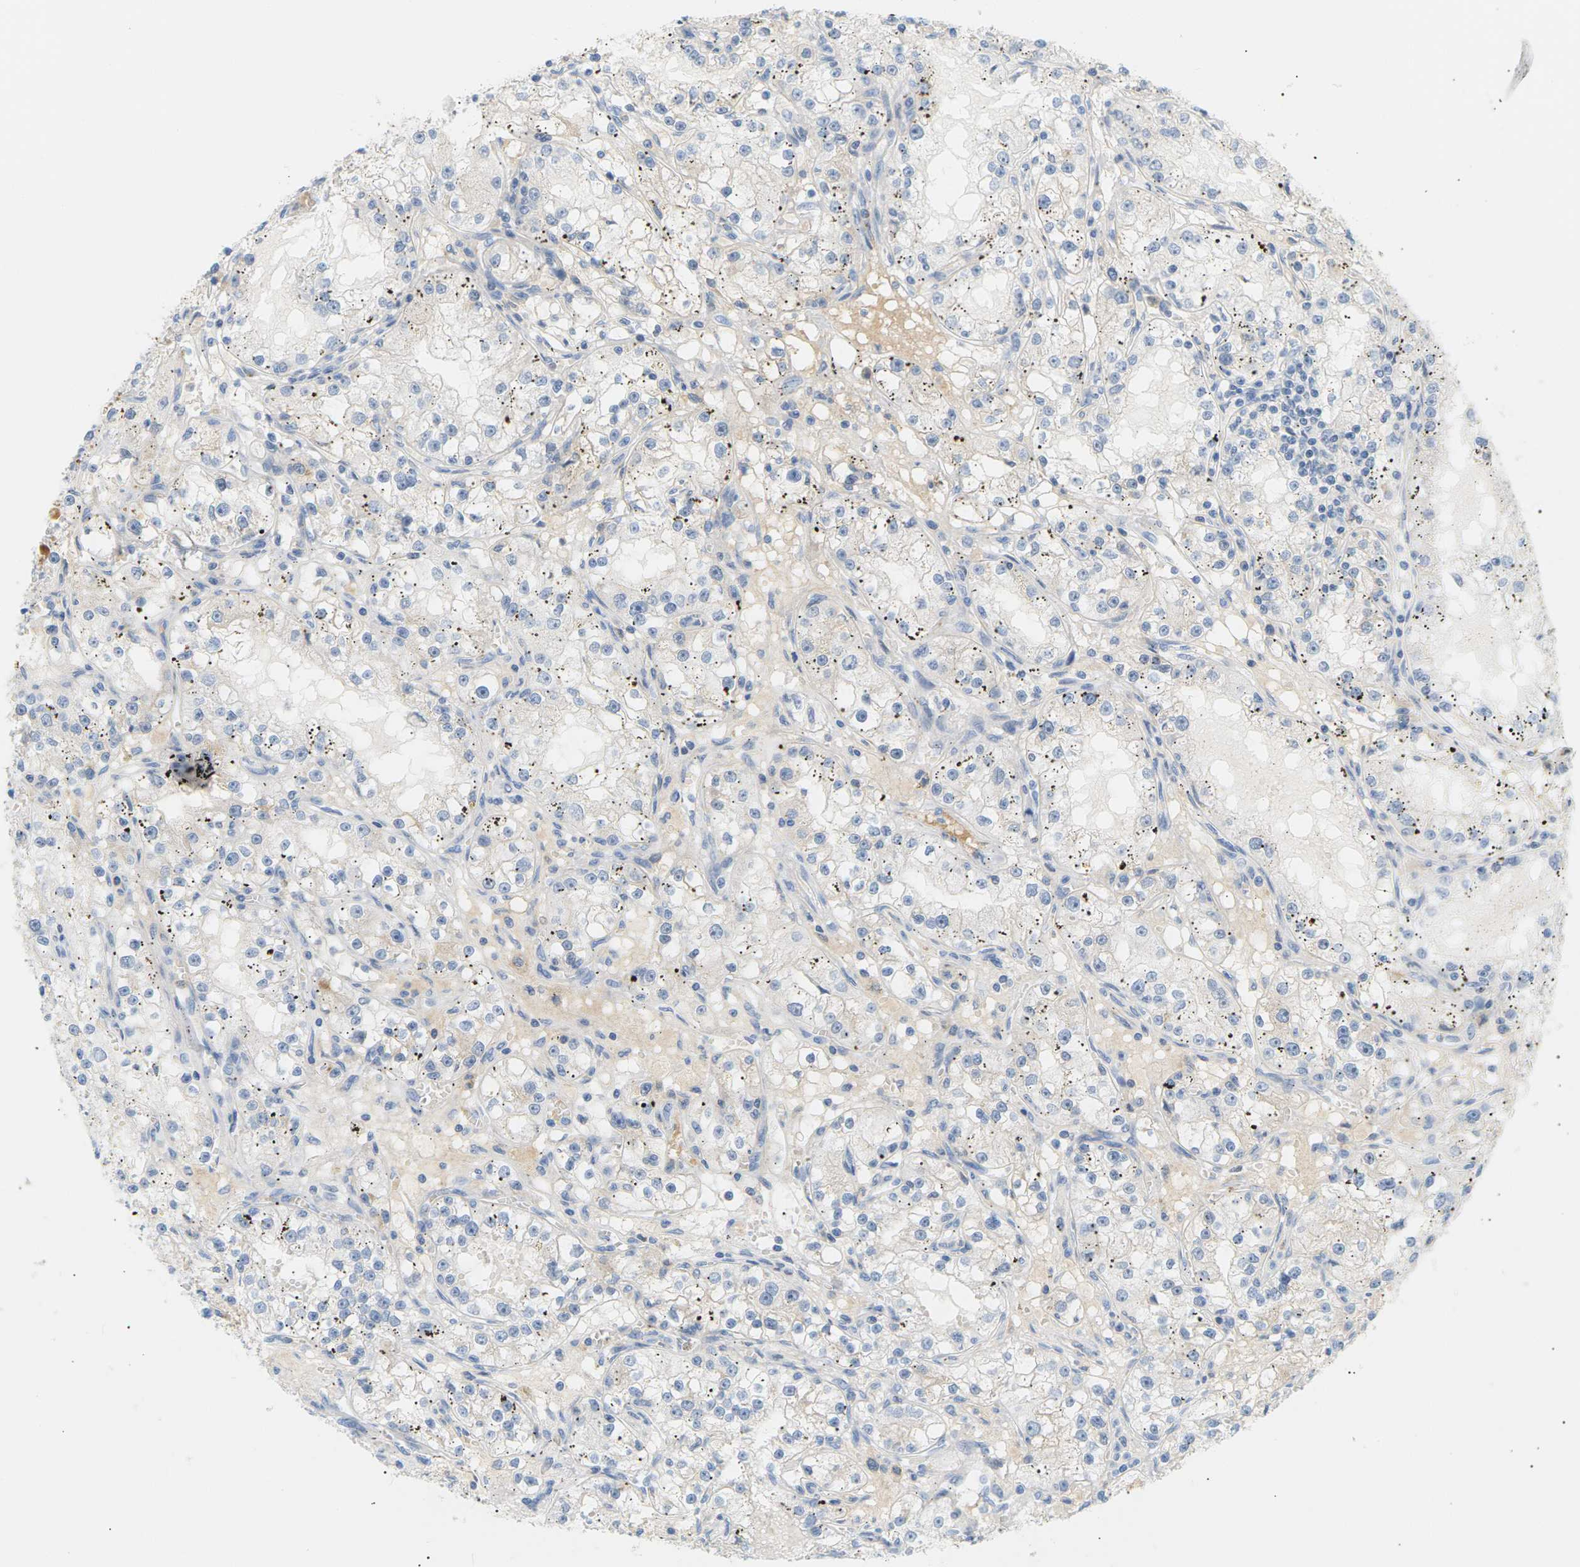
{"staining": {"intensity": "negative", "quantity": "none", "location": "none"}, "tissue": "renal cancer", "cell_type": "Tumor cells", "image_type": "cancer", "snomed": [{"axis": "morphology", "description": "Adenocarcinoma, NOS"}, {"axis": "topography", "description": "Kidney"}], "caption": "The histopathology image exhibits no staining of tumor cells in adenocarcinoma (renal).", "gene": "CLU", "patient": {"sex": "male", "age": 56}}